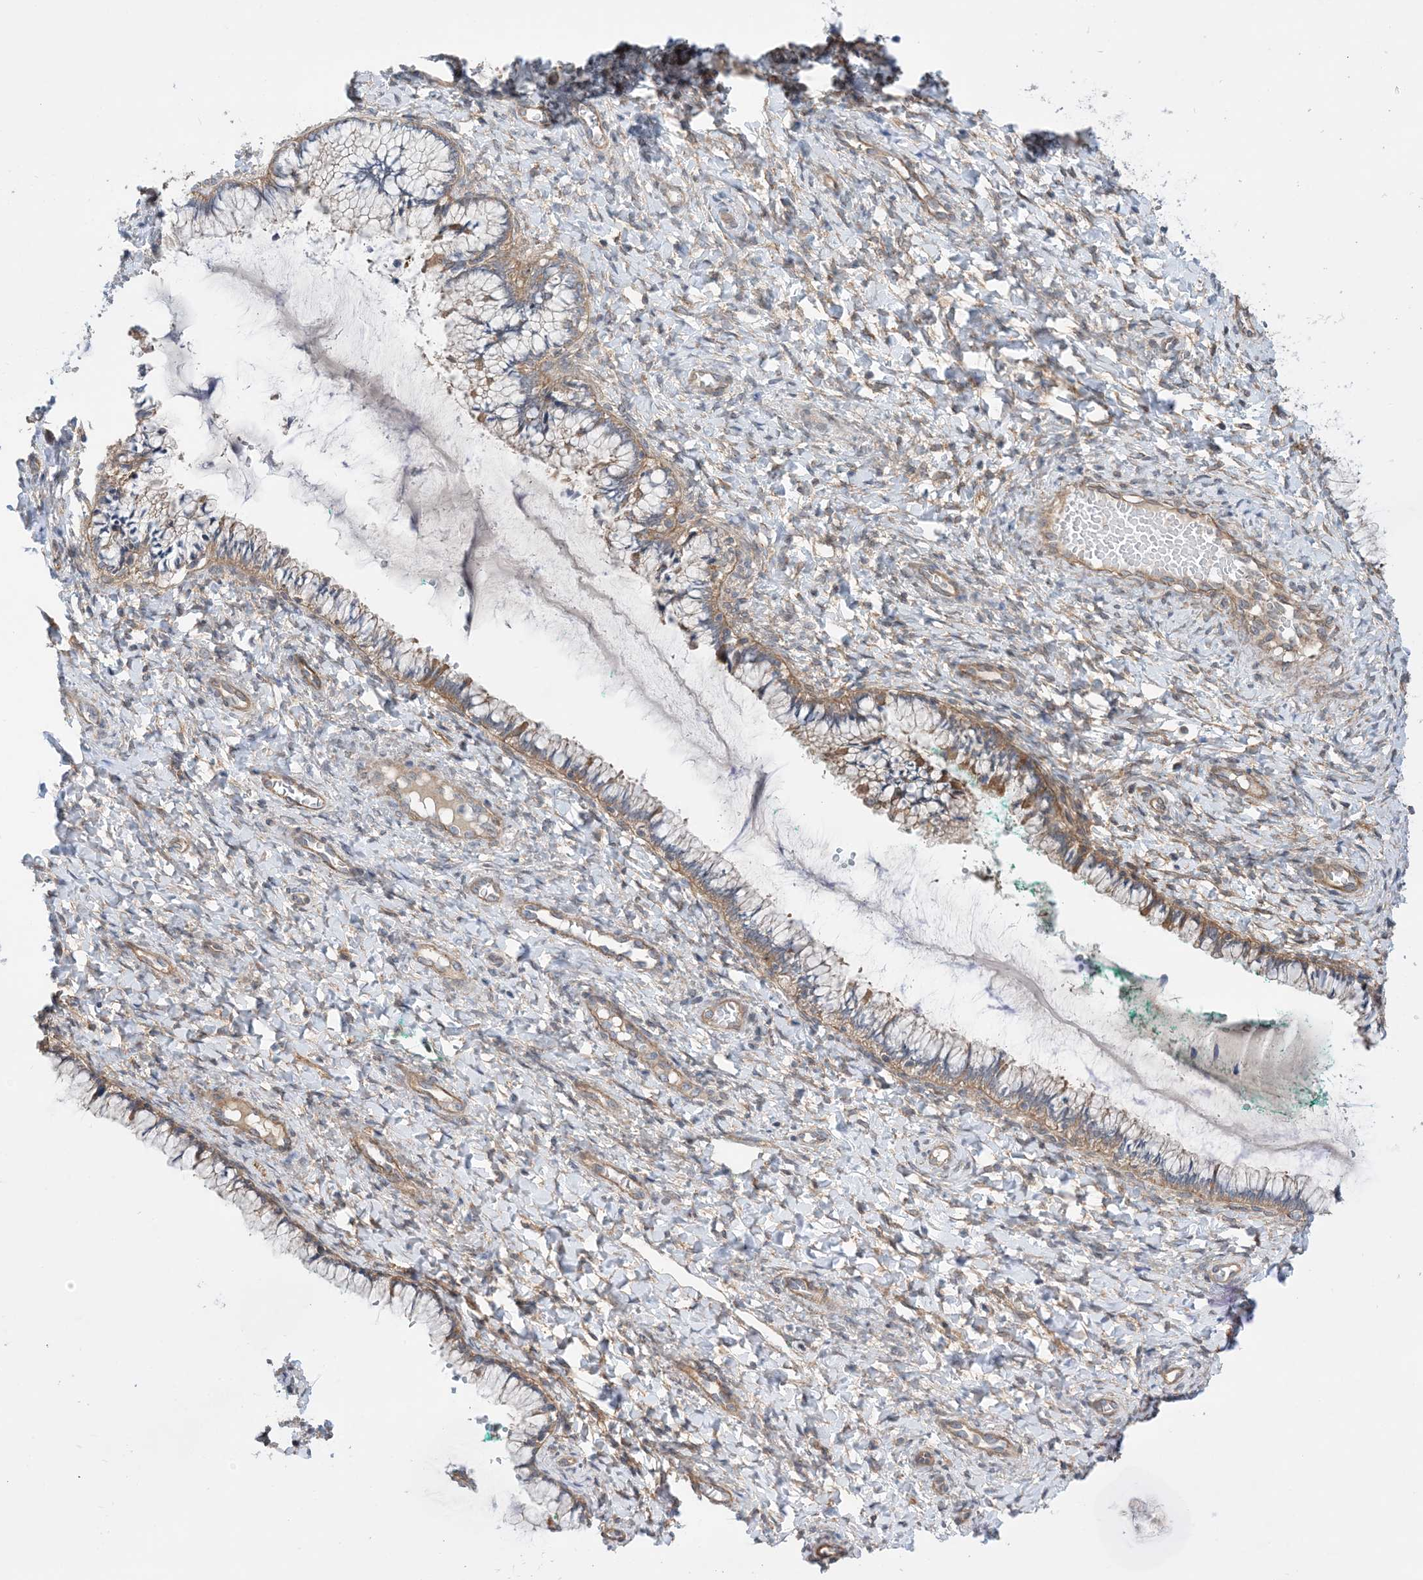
{"staining": {"intensity": "moderate", "quantity": "25%-75%", "location": "cytoplasmic/membranous"}, "tissue": "cervix", "cell_type": "Glandular cells", "image_type": "normal", "snomed": [{"axis": "morphology", "description": "Normal tissue, NOS"}, {"axis": "morphology", "description": "Adenocarcinoma, NOS"}, {"axis": "topography", "description": "Cervix"}], "caption": "This is a photomicrograph of immunohistochemistry (IHC) staining of benign cervix, which shows moderate positivity in the cytoplasmic/membranous of glandular cells.", "gene": "EHBP1", "patient": {"sex": "female", "age": 29}}